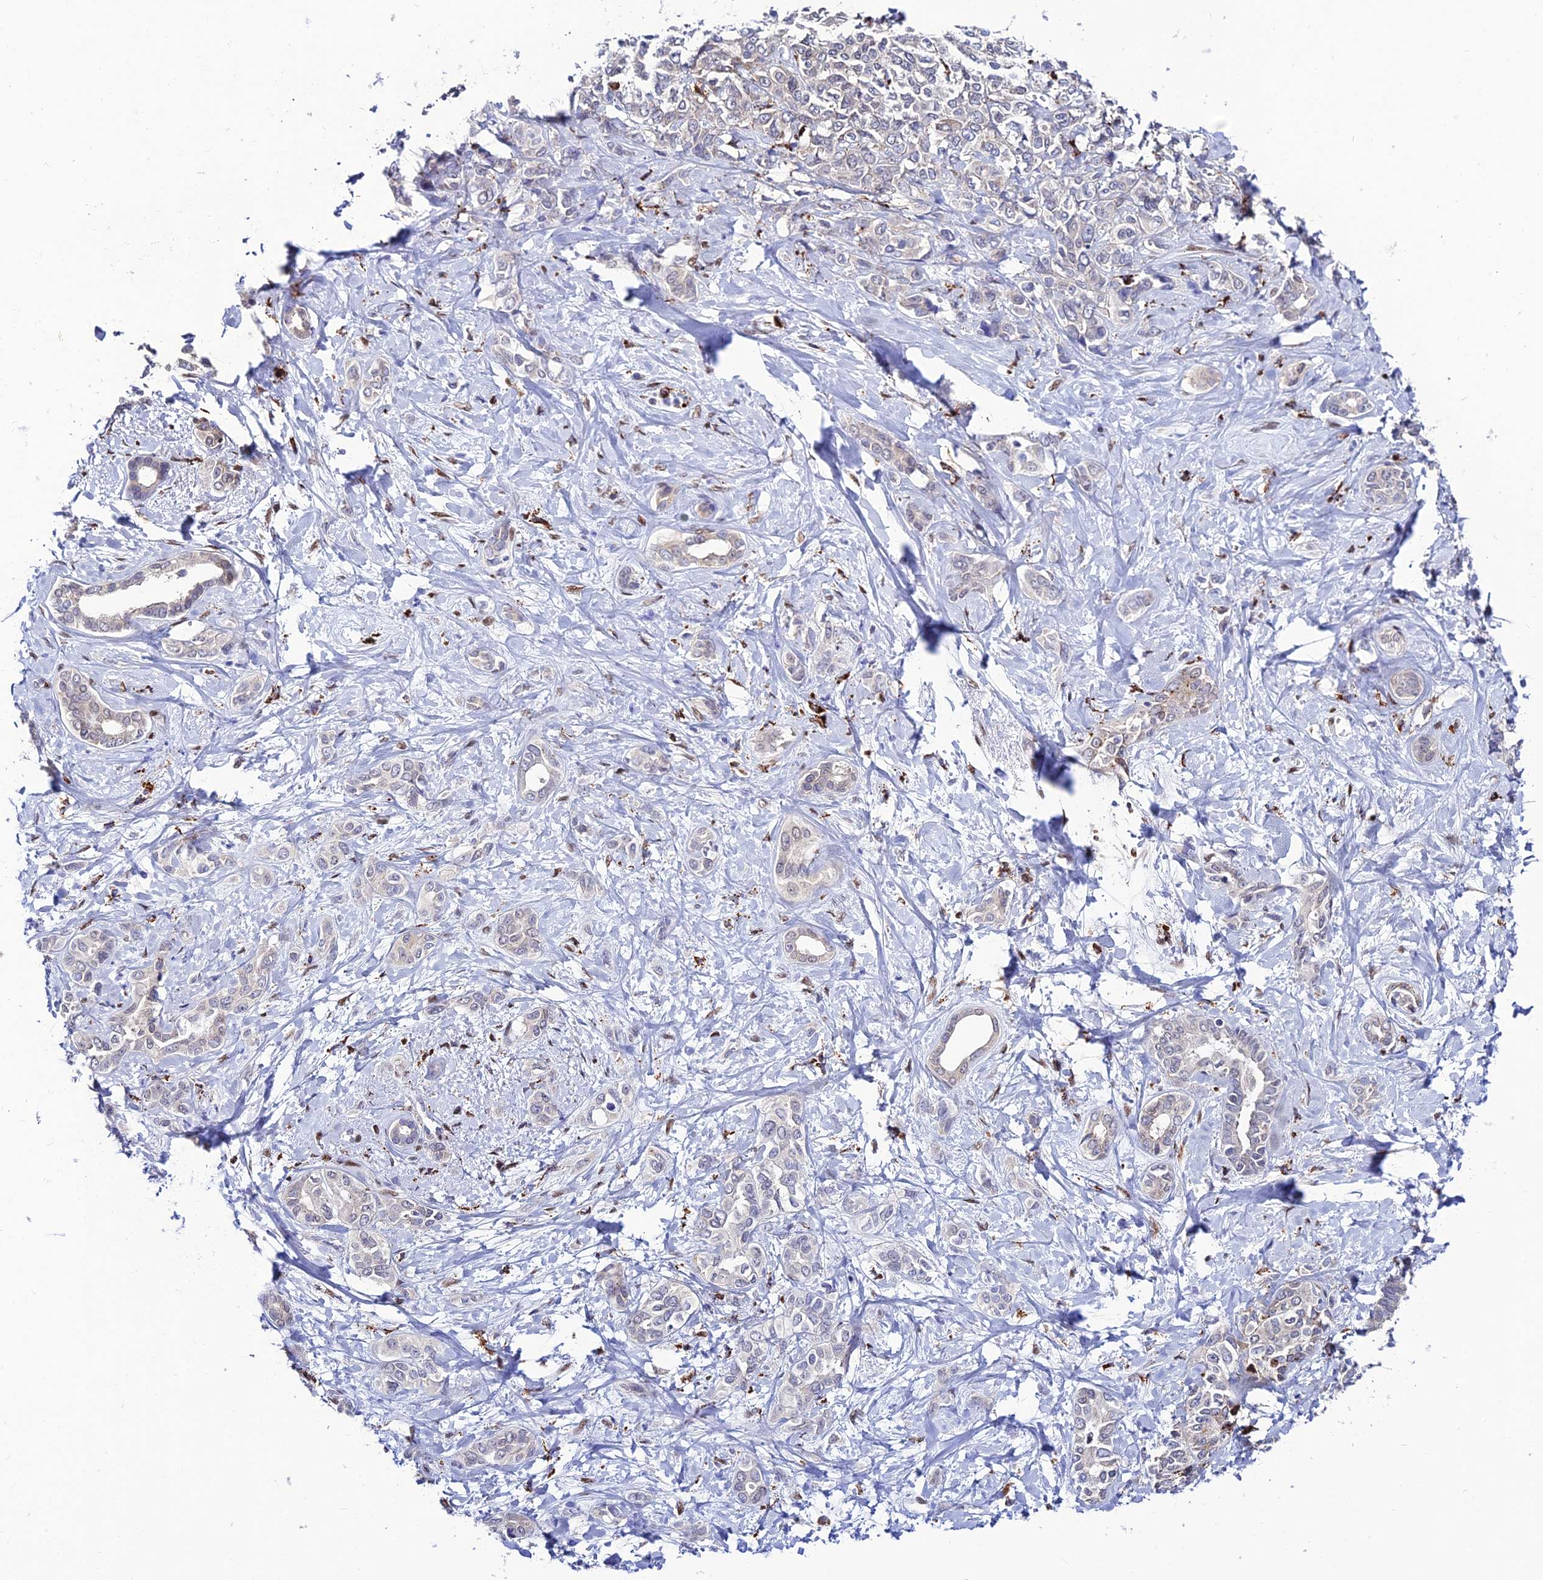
{"staining": {"intensity": "negative", "quantity": "none", "location": "none"}, "tissue": "liver cancer", "cell_type": "Tumor cells", "image_type": "cancer", "snomed": [{"axis": "morphology", "description": "Cholangiocarcinoma"}, {"axis": "topography", "description": "Liver"}], "caption": "There is no significant positivity in tumor cells of liver cholangiocarcinoma.", "gene": "HIC1", "patient": {"sex": "female", "age": 77}}